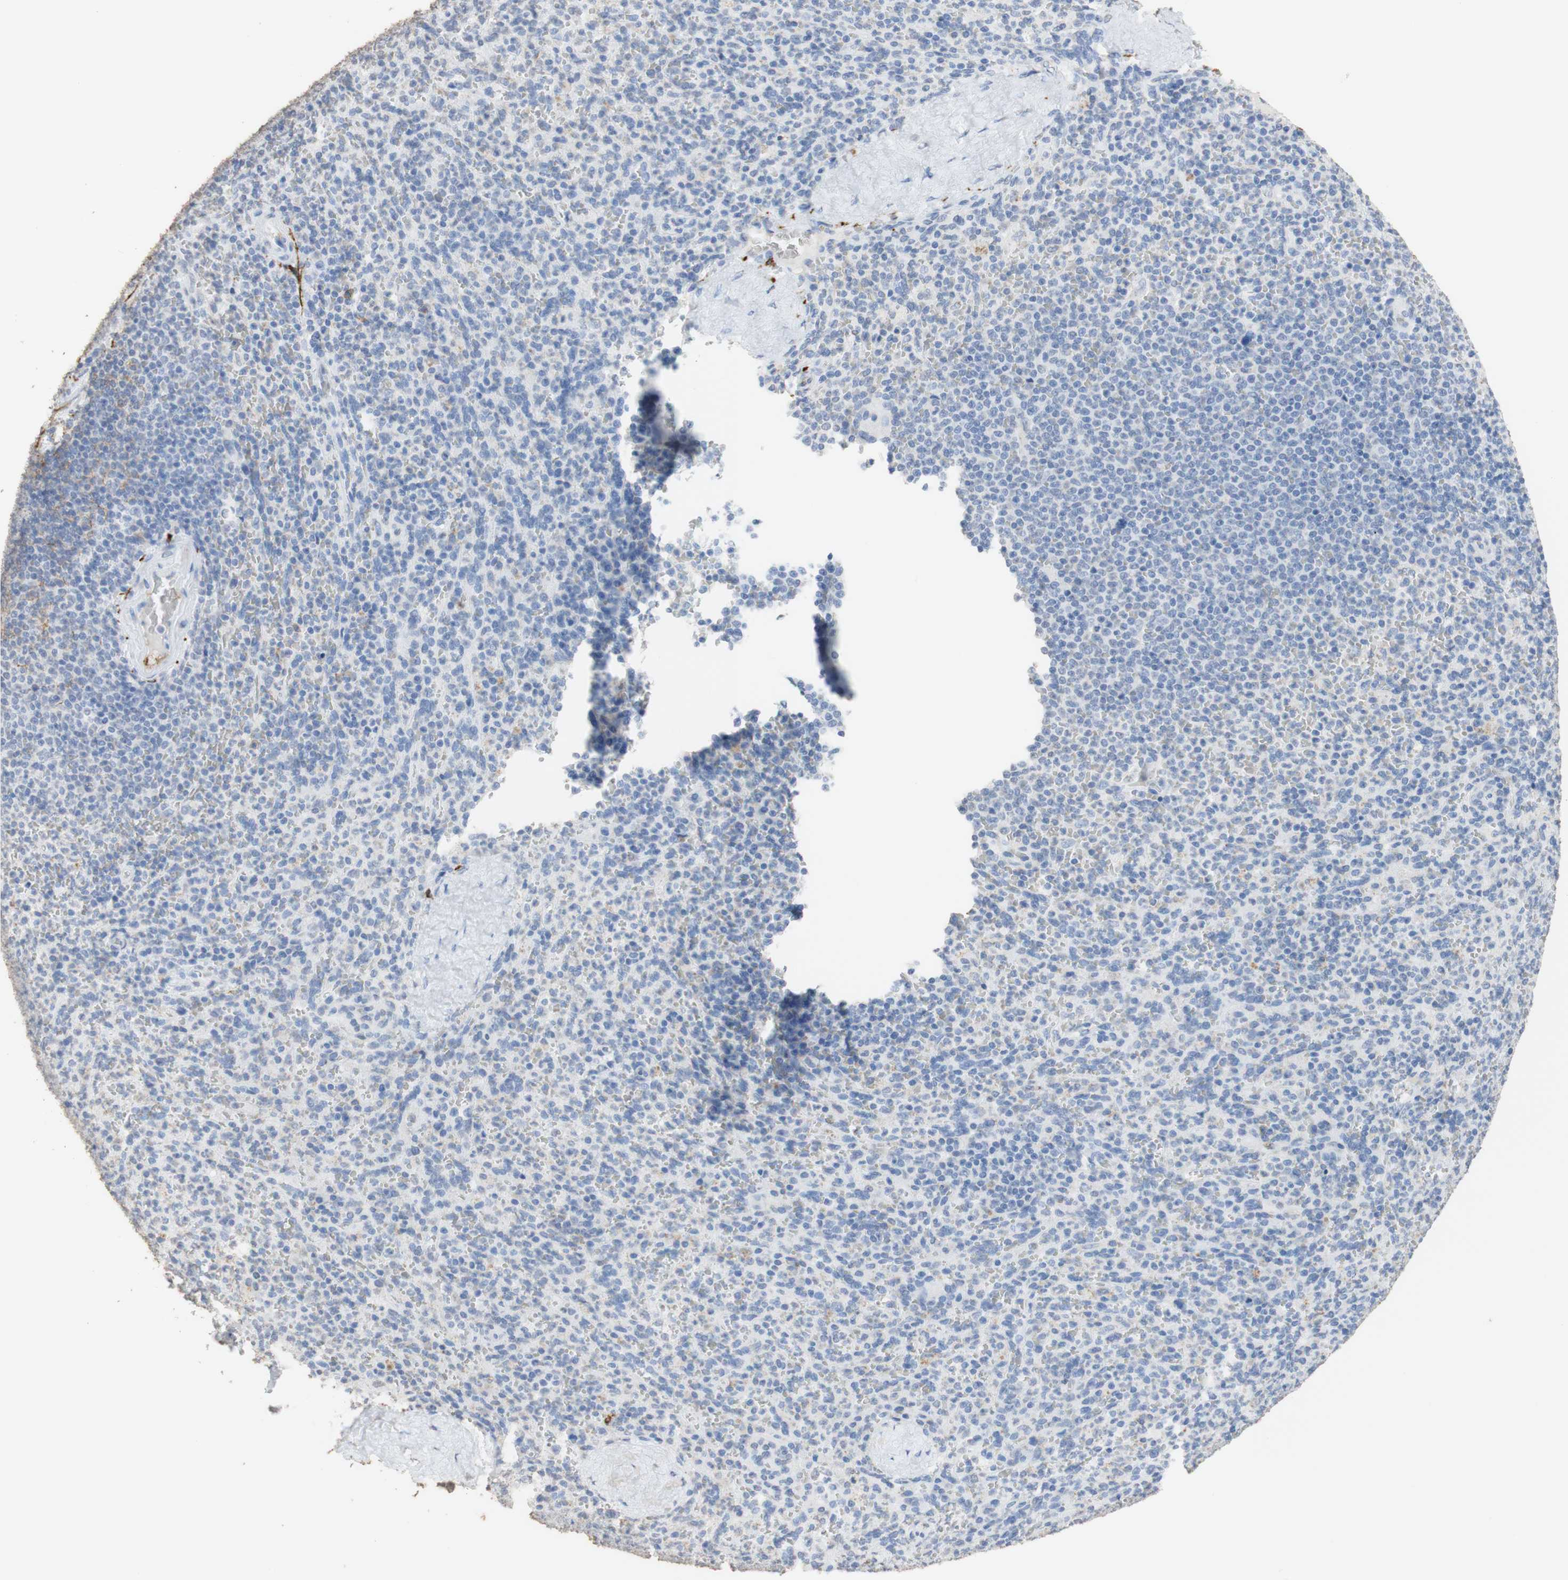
{"staining": {"intensity": "weak", "quantity": "<25%", "location": "cytoplasmic/membranous"}, "tissue": "spleen", "cell_type": "Cells in red pulp", "image_type": "normal", "snomed": [{"axis": "morphology", "description": "Normal tissue, NOS"}, {"axis": "topography", "description": "Spleen"}], "caption": "This is a micrograph of immunohistochemistry (IHC) staining of normal spleen, which shows no staining in cells in red pulp.", "gene": "L1CAM", "patient": {"sex": "male", "age": 36}}